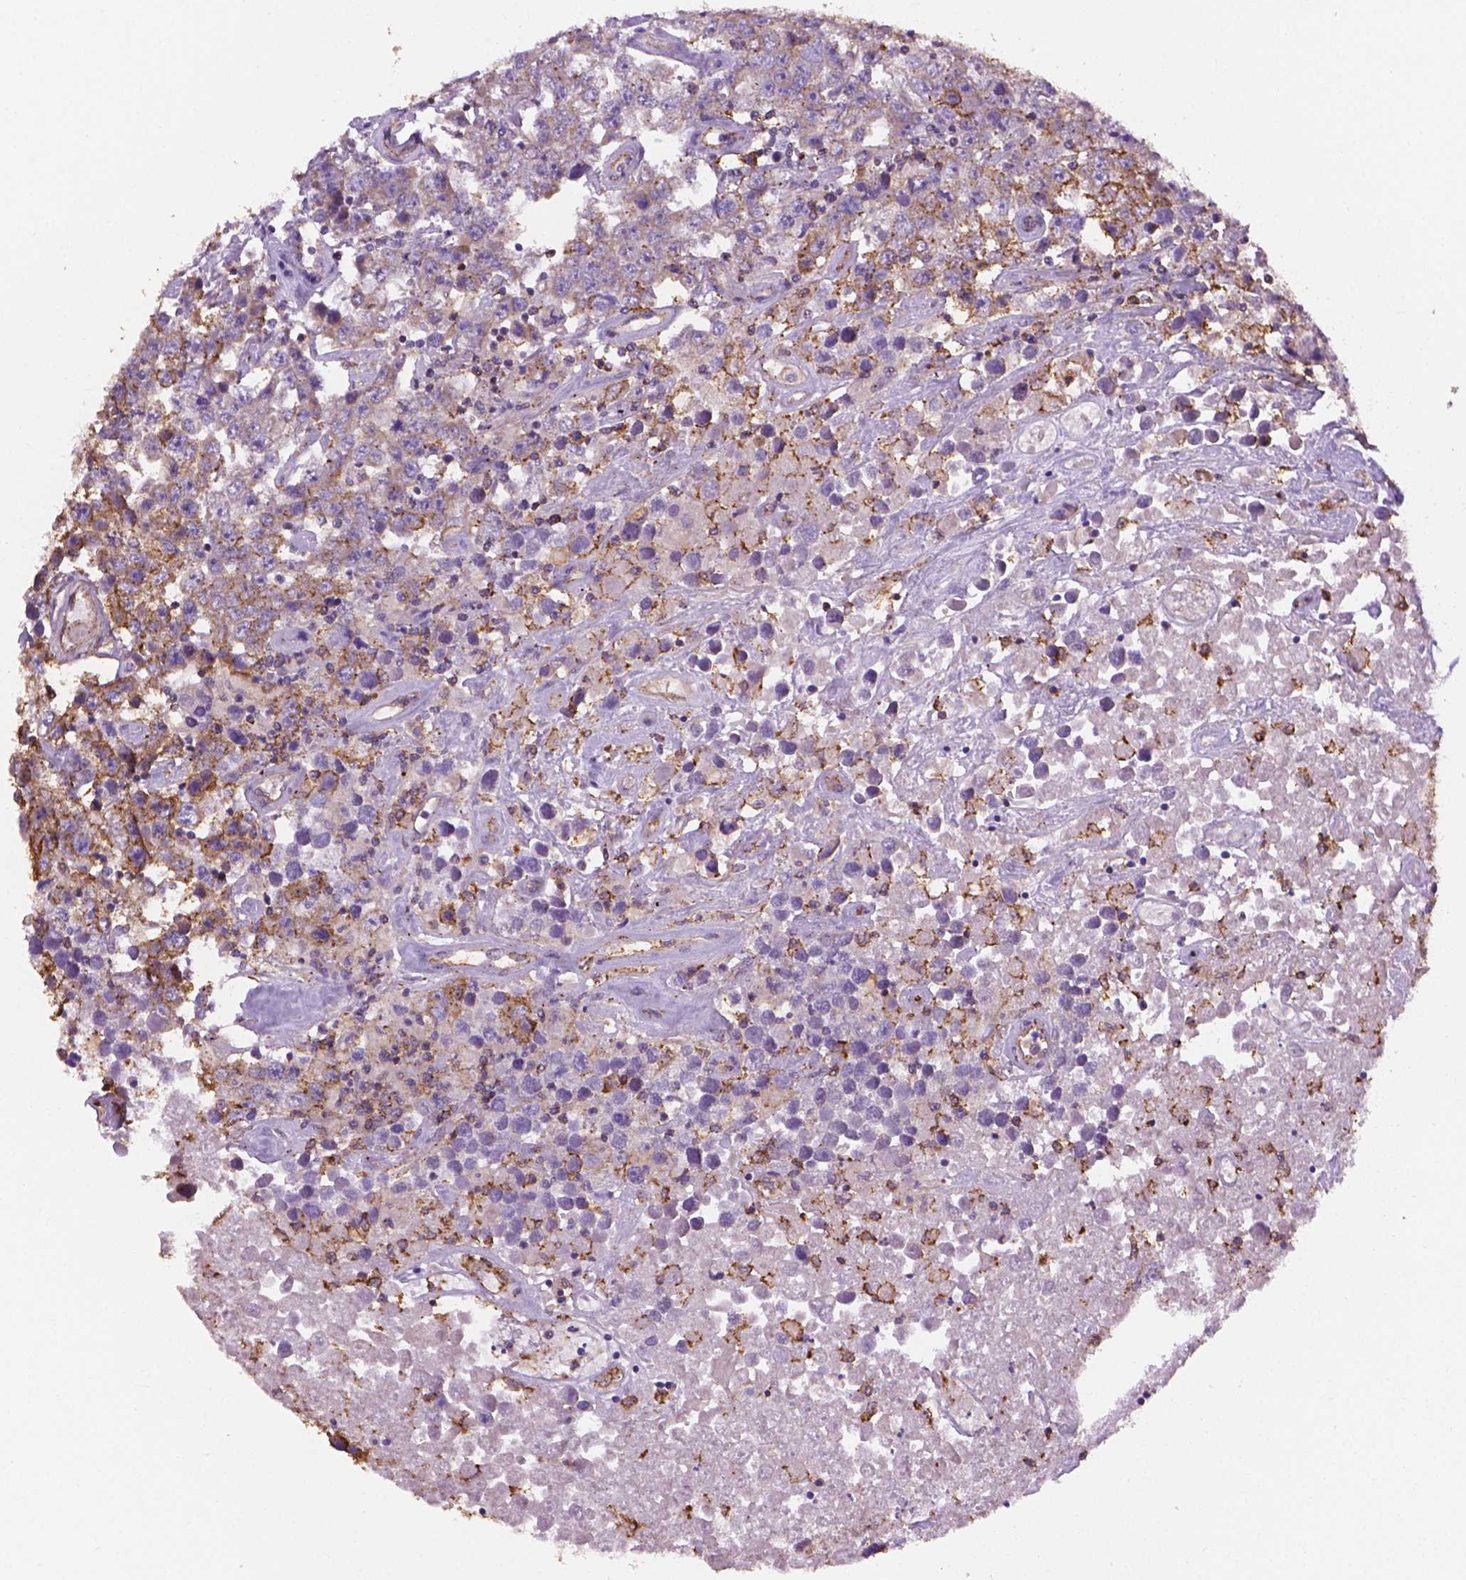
{"staining": {"intensity": "moderate", "quantity": "<25%", "location": "cytoplasmic/membranous"}, "tissue": "testis cancer", "cell_type": "Tumor cells", "image_type": "cancer", "snomed": [{"axis": "morphology", "description": "Seminoma, NOS"}, {"axis": "topography", "description": "Testis"}], "caption": "This is a micrograph of immunohistochemistry (IHC) staining of testis cancer (seminoma), which shows moderate staining in the cytoplasmic/membranous of tumor cells.", "gene": "SLC51B", "patient": {"sex": "male", "age": 52}}